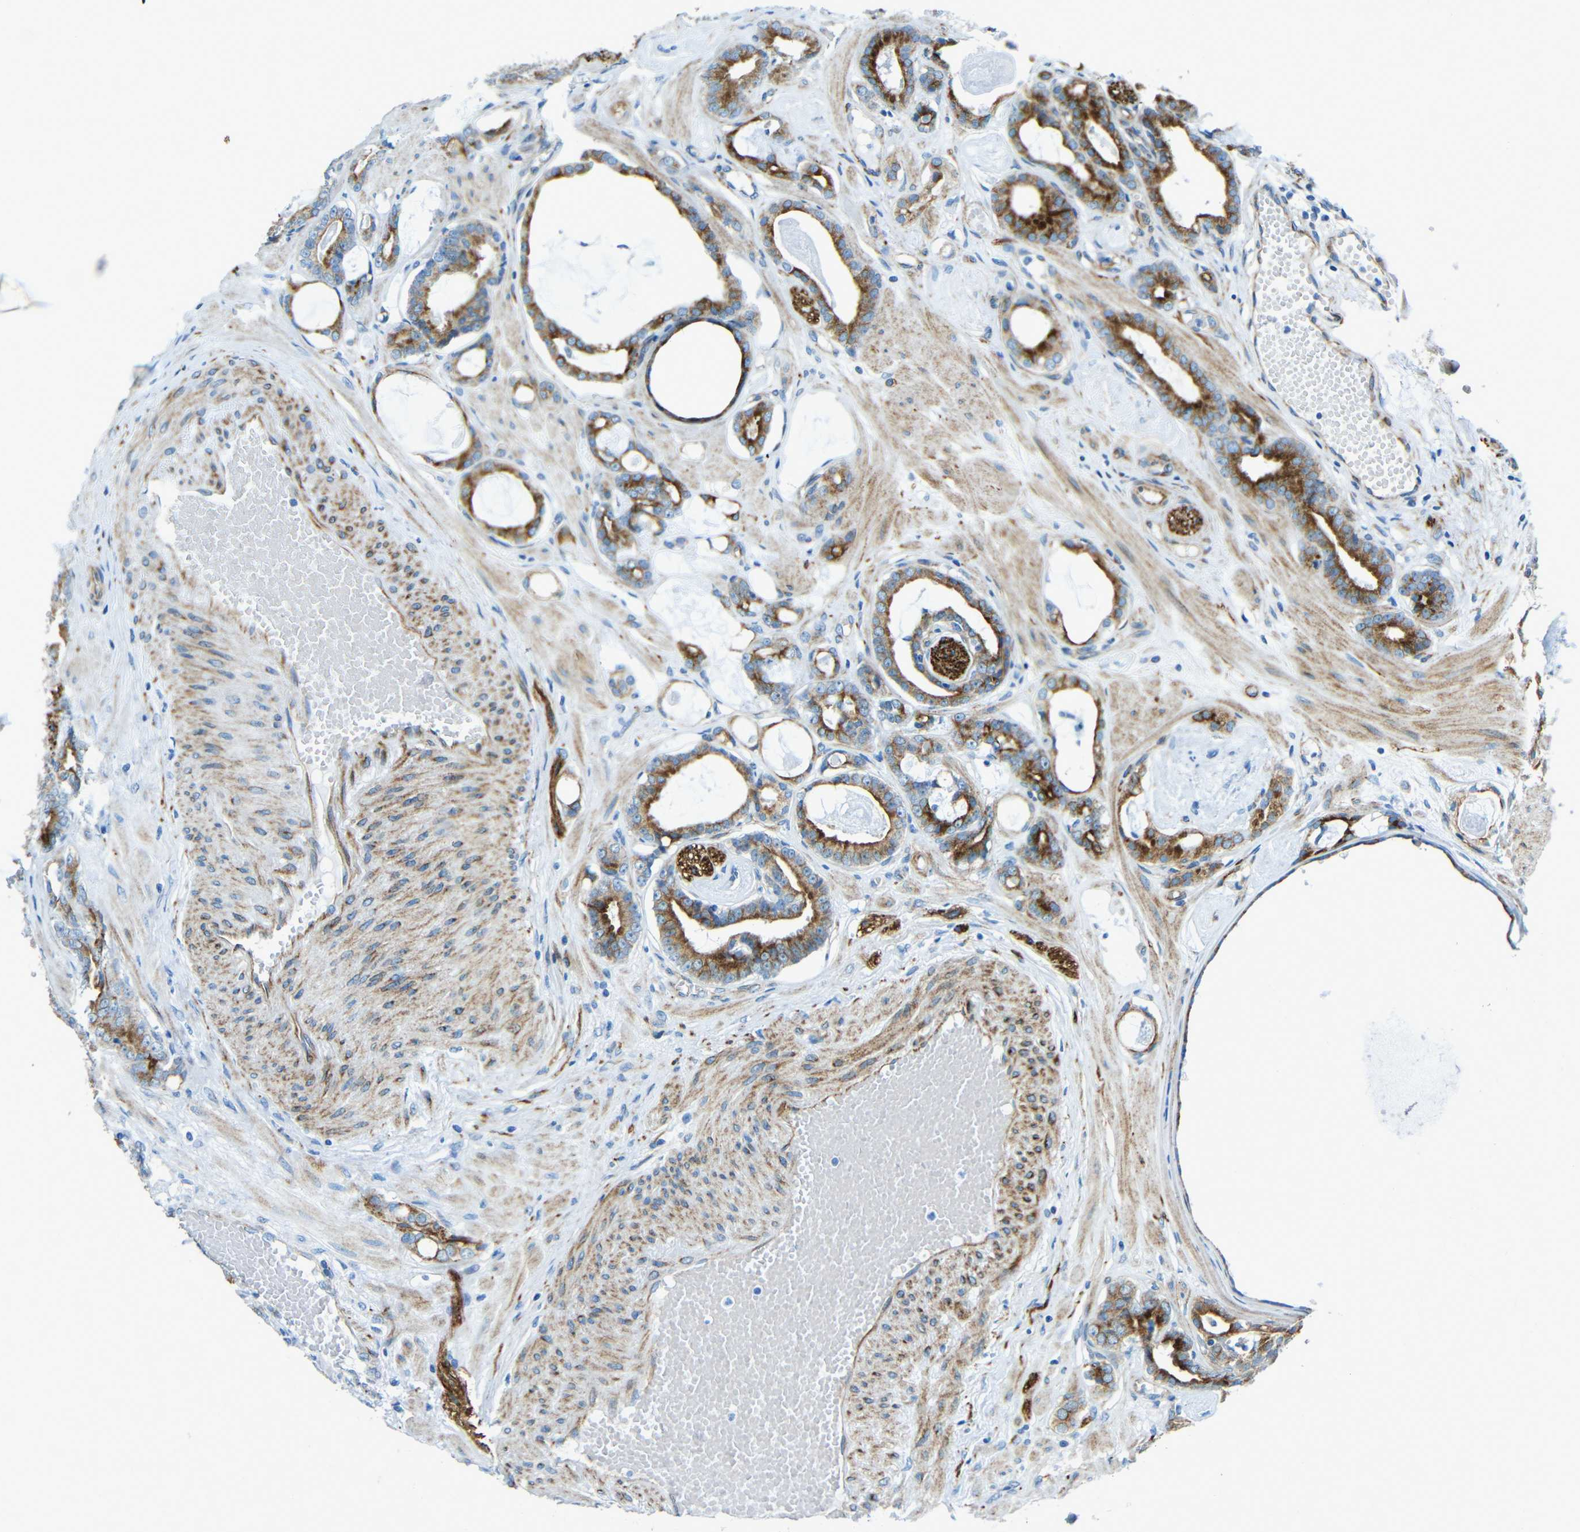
{"staining": {"intensity": "strong", "quantity": ">75%", "location": "cytoplasmic/membranous"}, "tissue": "prostate cancer", "cell_type": "Tumor cells", "image_type": "cancer", "snomed": [{"axis": "morphology", "description": "Adenocarcinoma, Low grade"}, {"axis": "topography", "description": "Prostate"}], "caption": "The histopathology image displays a brown stain indicating the presence of a protein in the cytoplasmic/membranous of tumor cells in low-grade adenocarcinoma (prostate).", "gene": "TUBB4B", "patient": {"sex": "male", "age": 53}}